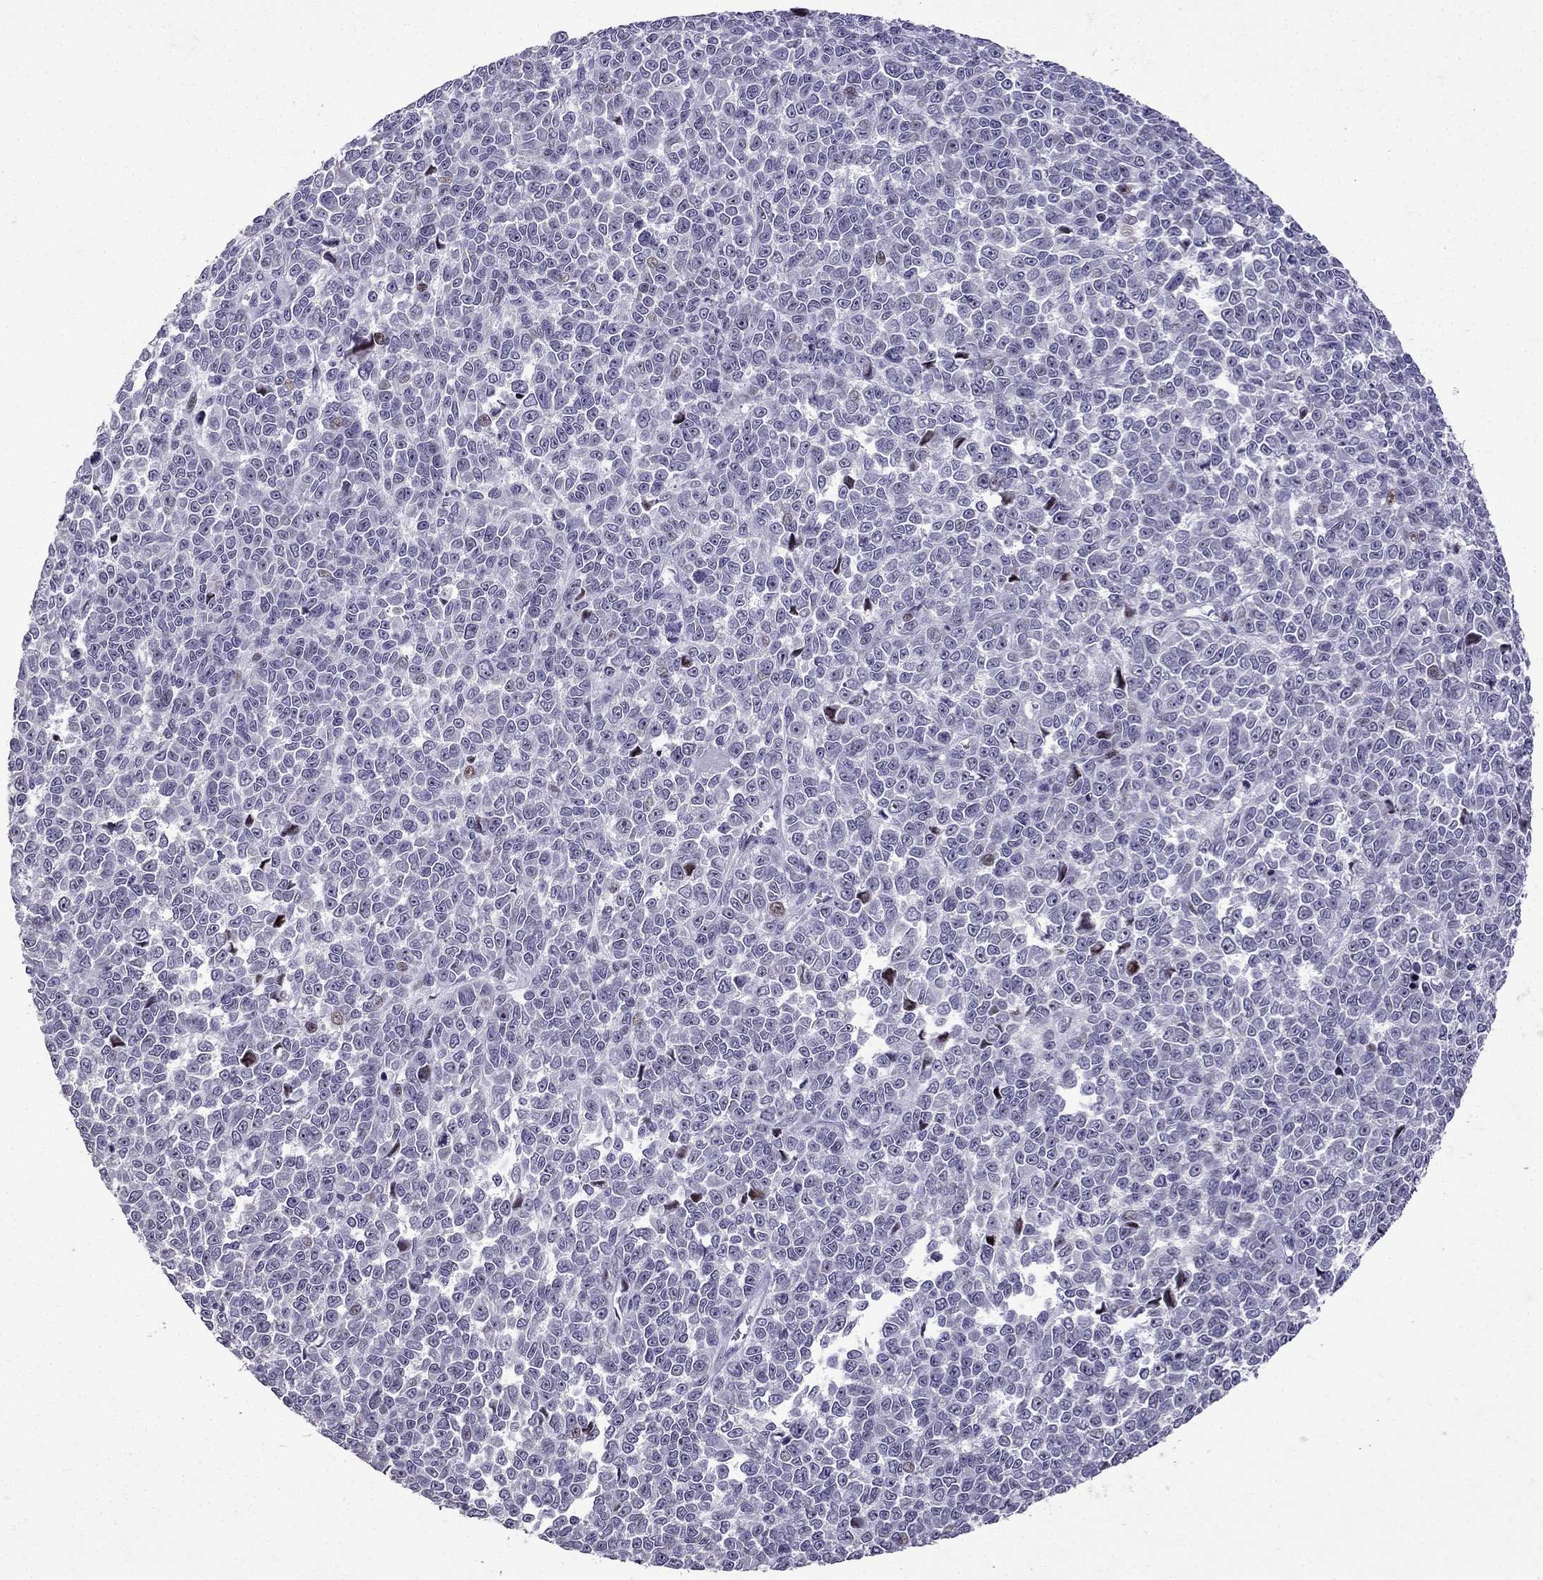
{"staining": {"intensity": "negative", "quantity": "none", "location": "none"}, "tissue": "melanoma", "cell_type": "Tumor cells", "image_type": "cancer", "snomed": [{"axis": "morphology", "description": "Malignant melanoma, NOS"}, {"axis": "topography", "description": "Skin"}], "caption": "Micrograph shows no protein staining in tumor cells of melanoma tissue. (DAB IHC with hematoxylin counter stain).", "gene": "TTN", "patient": {"sex": "female", "age": 95}}